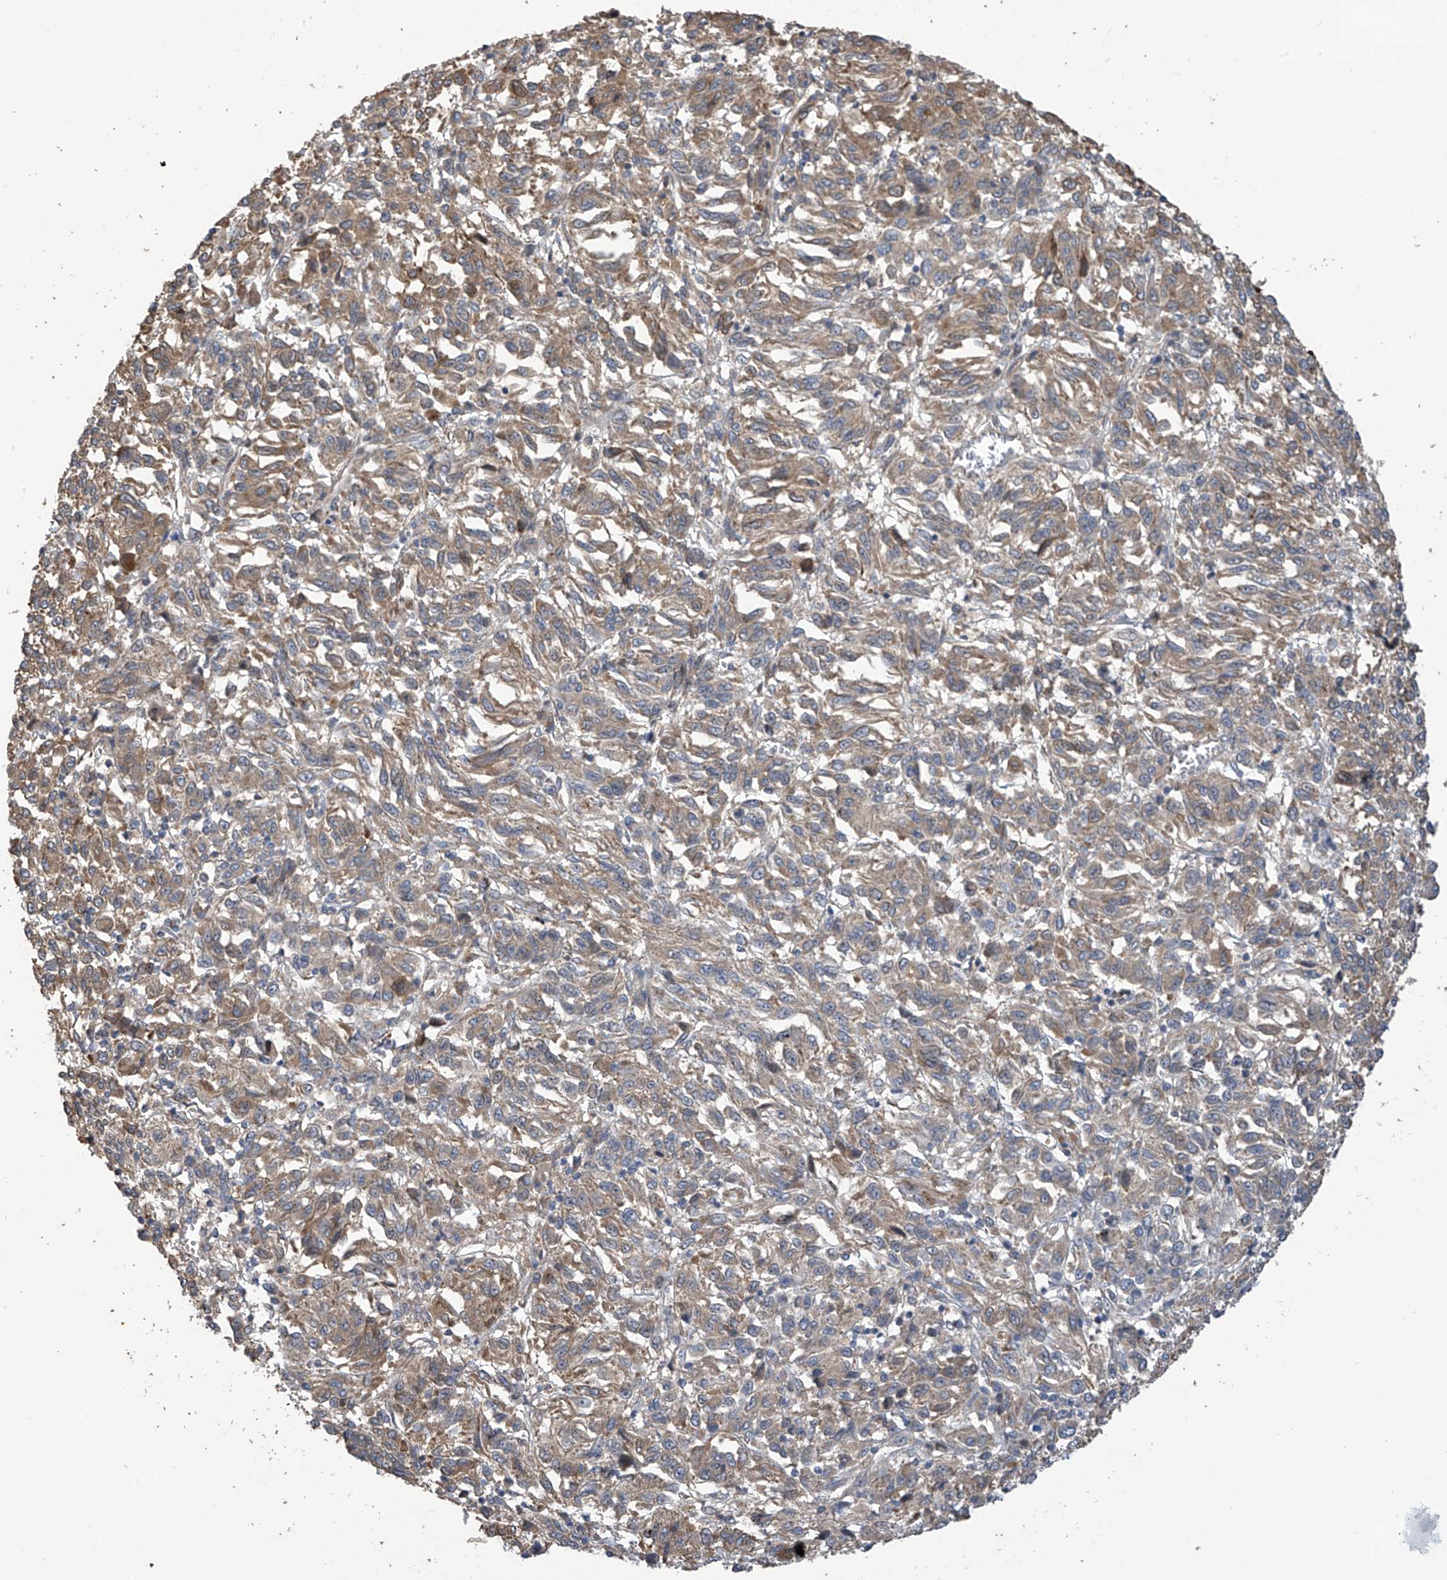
{"staining": {"intensity": "moderate", "quantity": "25%-75%", "location": "cytoplasmic/membranous"}, "tissue": "melanoma", "cell_type": "Tumor cells", "image_type": "cancer", "snomed": [{"axis": "morphology", "description": "Malignant melanoma, Metastatic site"}, {"axis": "topography", "description": "Lung"}], "caption": "Immunohistochemical staining of human melanoma exhibits moderate cytoplasmic/membranous protein positivity in approximately 25%-75% of tumor cells. (DAB = brown stain, brightfield microscopy at high magnification).", "gene": "PHACTR4", "patient": {"sex": "male", "age": 64}}